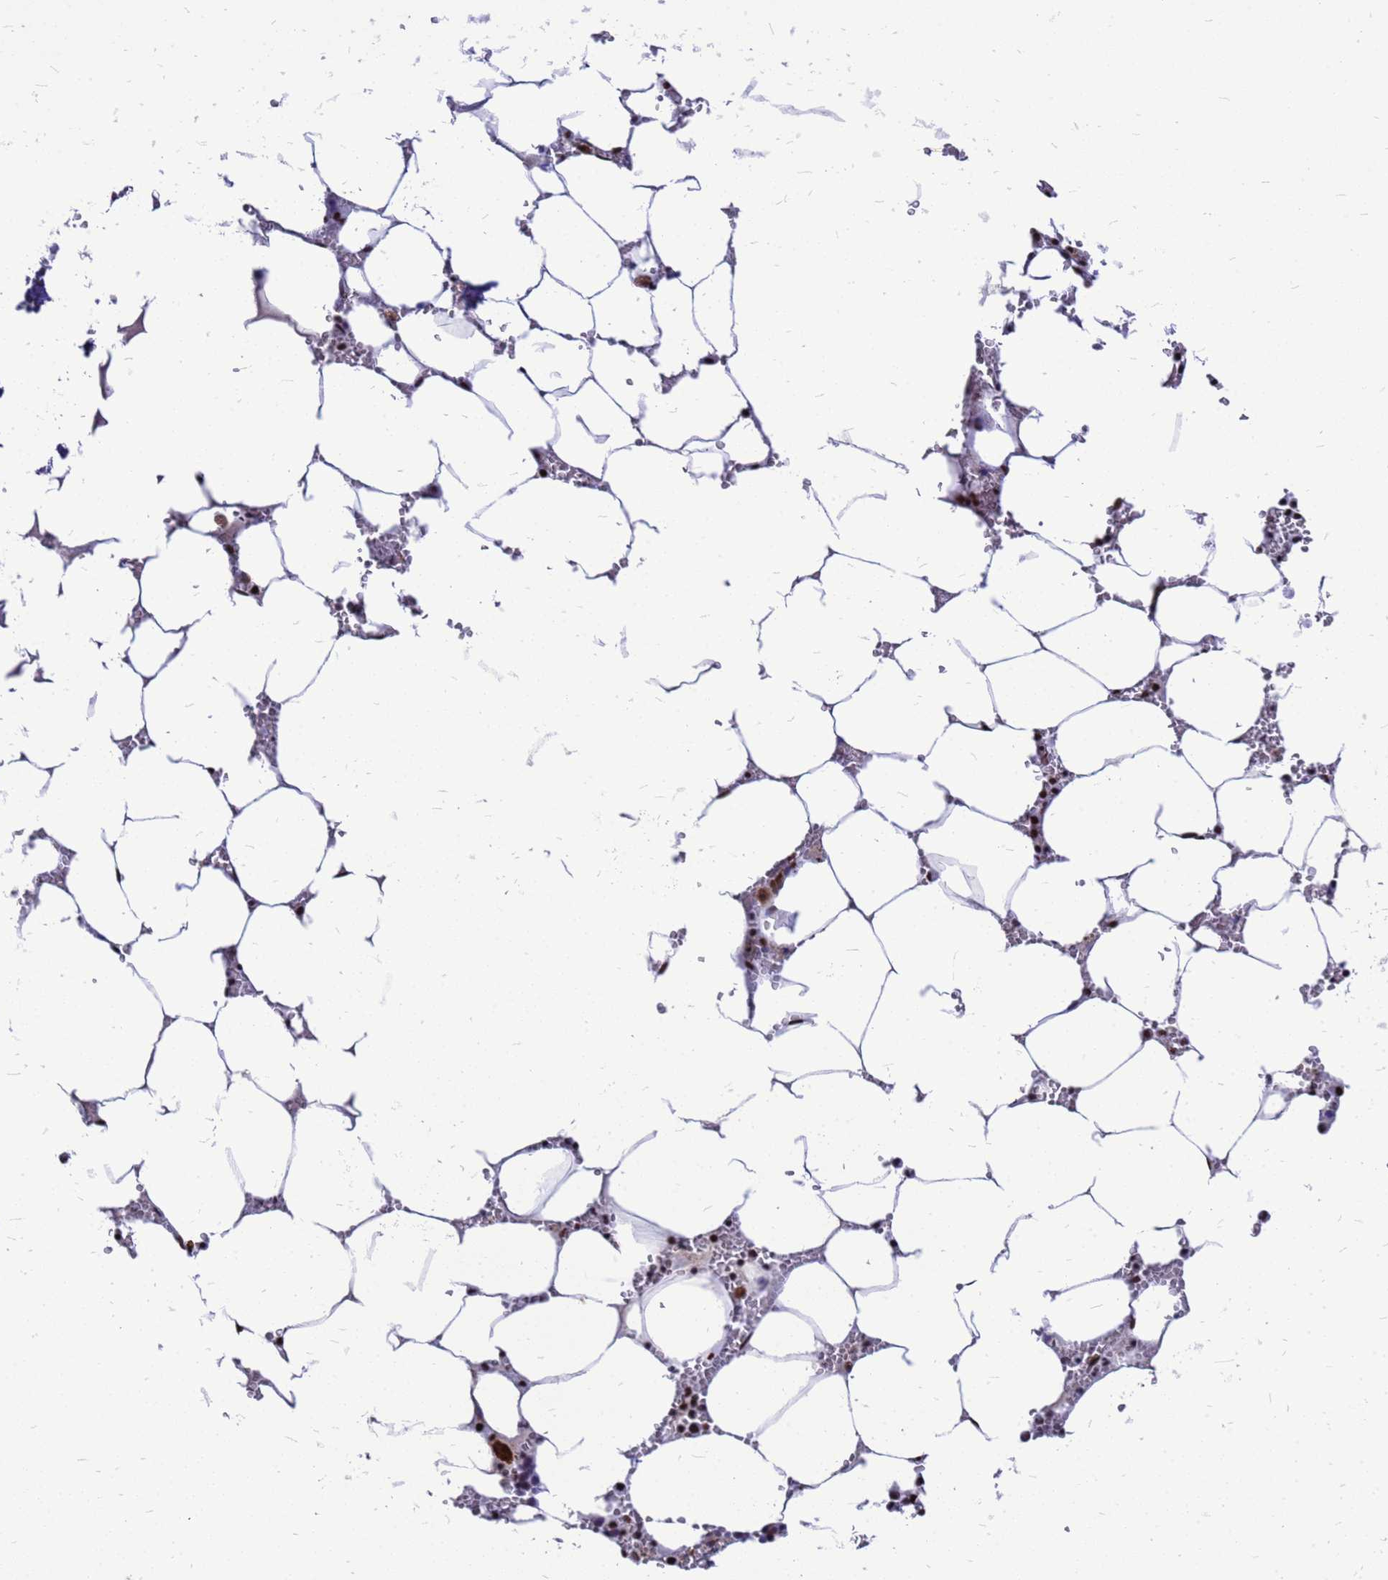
{"staining": {"intensity": "strong", "quantity": "25%-75%", "location": "nuclear"}, "tissue": "bone marrow", "cell_type": "Hematopoietic cells", "image_type": "normal", "snomed": [{"axis": "morphology", "description": "Normal tissue, NOS"}, {"axis": "topography", "description": "Bone marrow"}], "caption": "Immunohistochemical staining of normal bone marrow displays strong nuclear protein positivity in approximately 25%-75% of hematopoietic cells. The staining was performed using DAB to visualize the protein expression in brown, while the nuclei were stained in blue with hematoxylin (Magnification: 20x).", "gene": "SART3", "patient": {"sex": "male", "age": 70}}